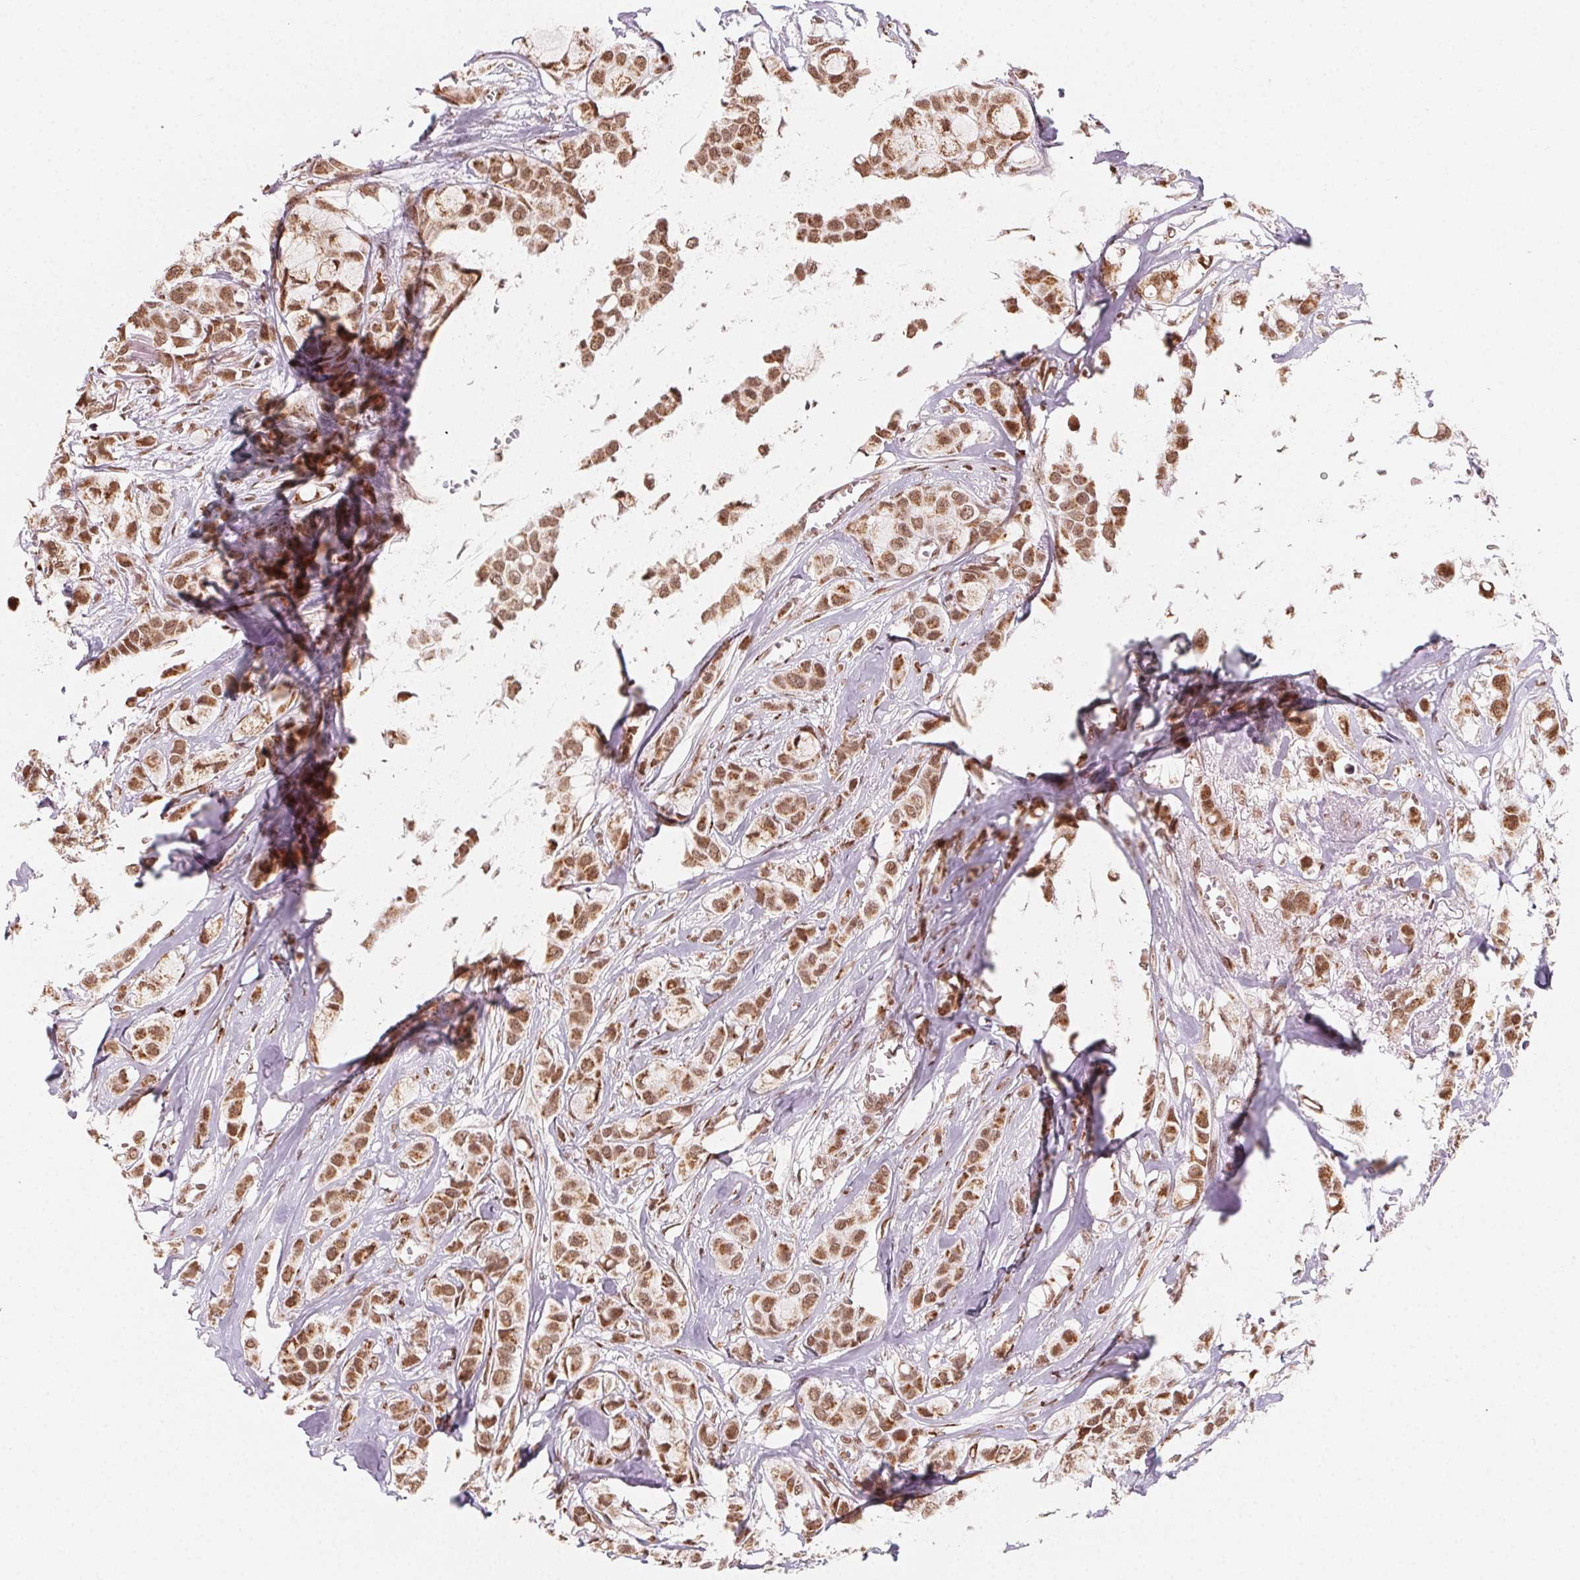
{"staining": {"intensity": "moderate", "quantity": ">75%", "location": "nuclear"}, "tissue": "breast cancer", "cell_type": "Tumor cells", "image_type": "cancer", "snomed": [{"axis": "morphology", "description": "Duct carcinoma"}, {"axis": "topography", "description": "Breast"}], "caption": "IHC of breast cancer (invasive ductal carcinoma) demonstrates medium levels of moderate nuclear expression in approximately >75% of tumor cells.", "gene": "TOPORS", "patient": {"sex": "female", "age": 85}}